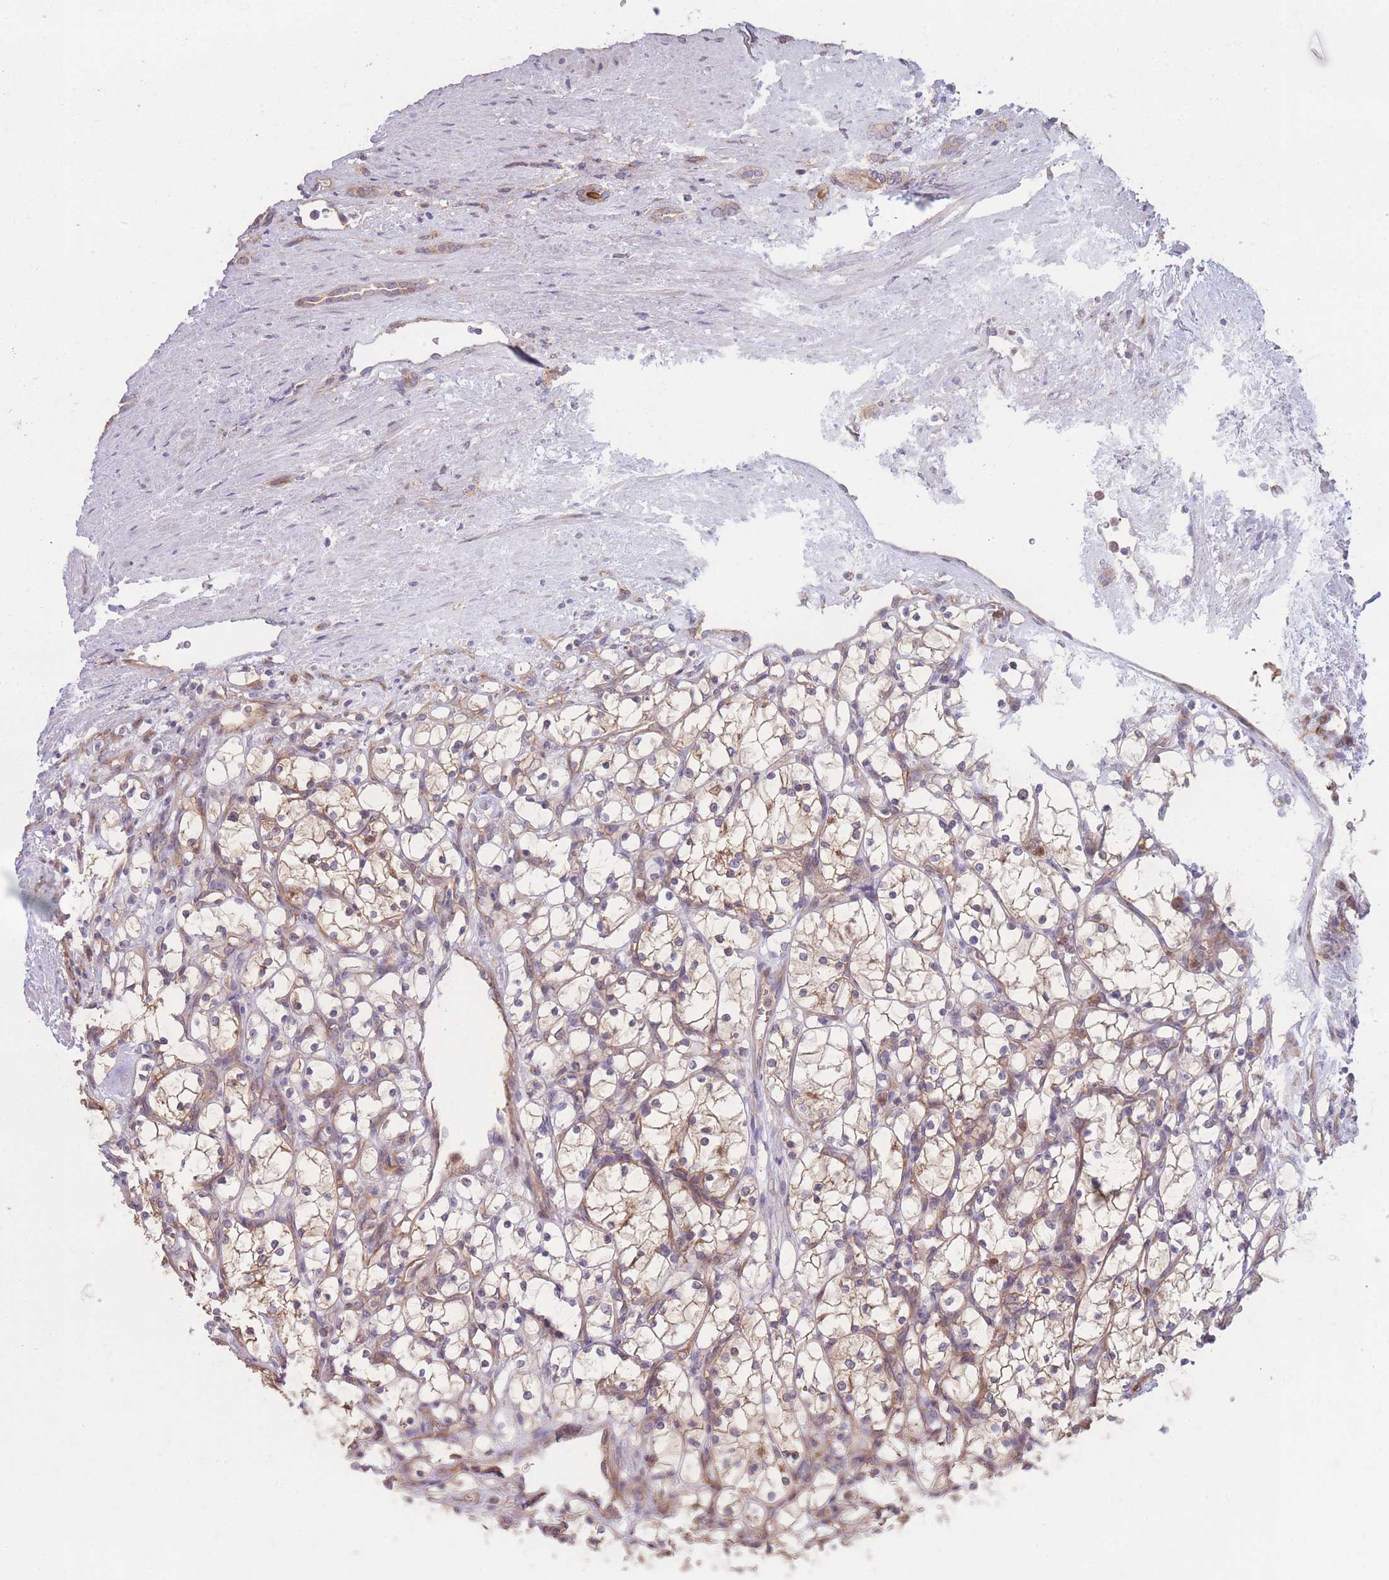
{"staining": {"intensity": "moderate", "quantity": ">75%", "location": "cytoplasmic/membranous"}, "tissue": "renal cancer", "cell_type": "Tumor cells", "image_type": "cancer", "snomed": [{"axis": "morphology", "description": "Adenocarcinoma, NOS"}, {"axis": "topography", "description": "Kidney"}], "caption": "A histopathology image showing moderate cytoplasmic/membranous positivity in approximately >75% of tumor cells in renal cancer, as visualized by brown immunohistochemical staining.", "gene": "STEAP3", "patient": {"sex": "female", "age": 69}}